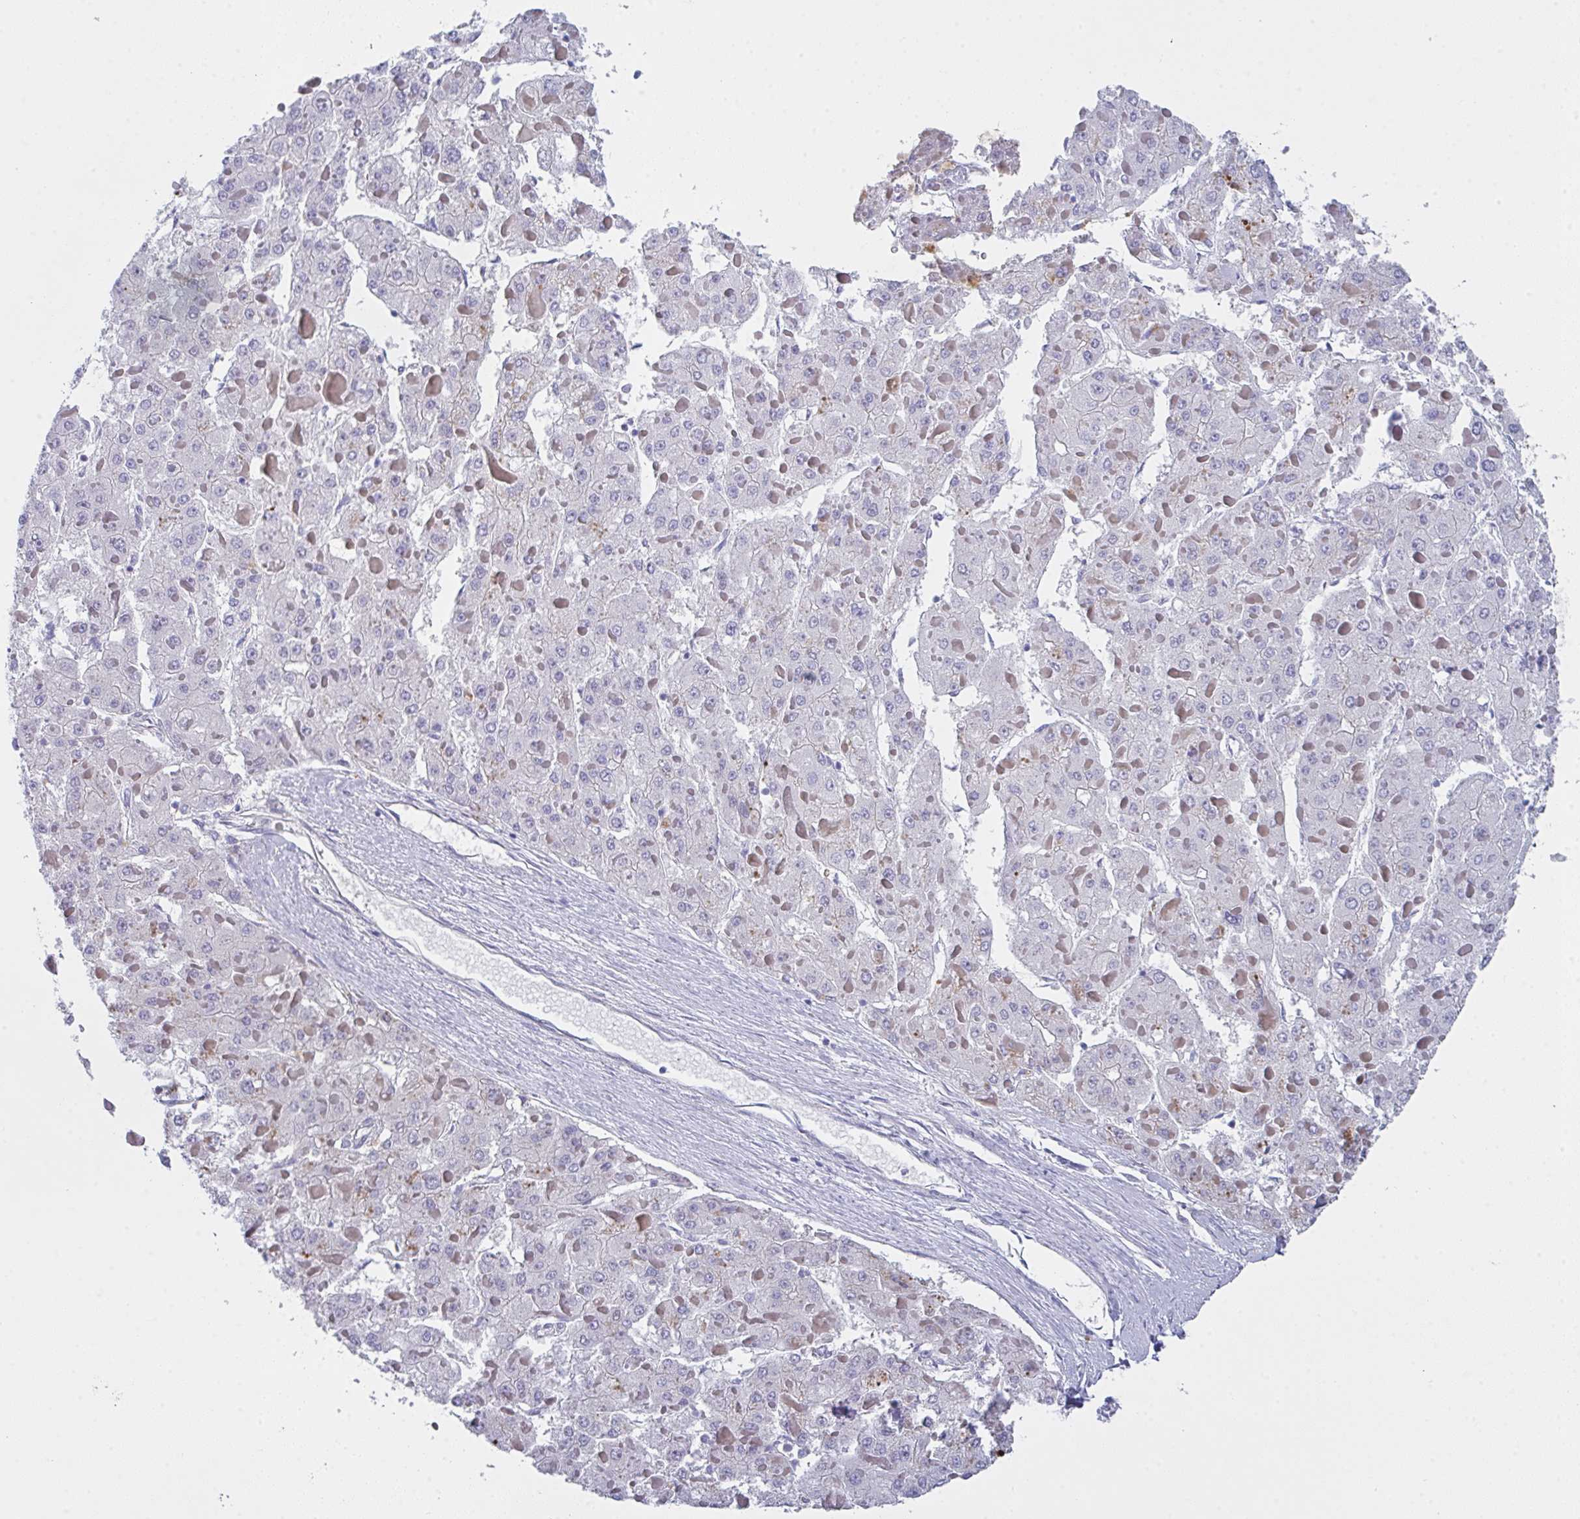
{"staining": {"intensity": "negative", "quantity": "none", "location": "none"}, "tissue": "liver cancer", "cell_type": "Tumor cells", "image_type": "cancer", "snomed": [{"axis": "morphology", "description": "Carcinoma, Hepatocellular, NOS"}, {"axis": "topography", "description": "Liver"}], "caption": "DAB immunohistochemical staining of human hepatocellular carcinoma (liver) displays no significant positivity in tumor cells. (DAB immunohistochemistry, high magnification).", "gene": "FBXO47", "patient": {"sex": "female", "age": 73}}